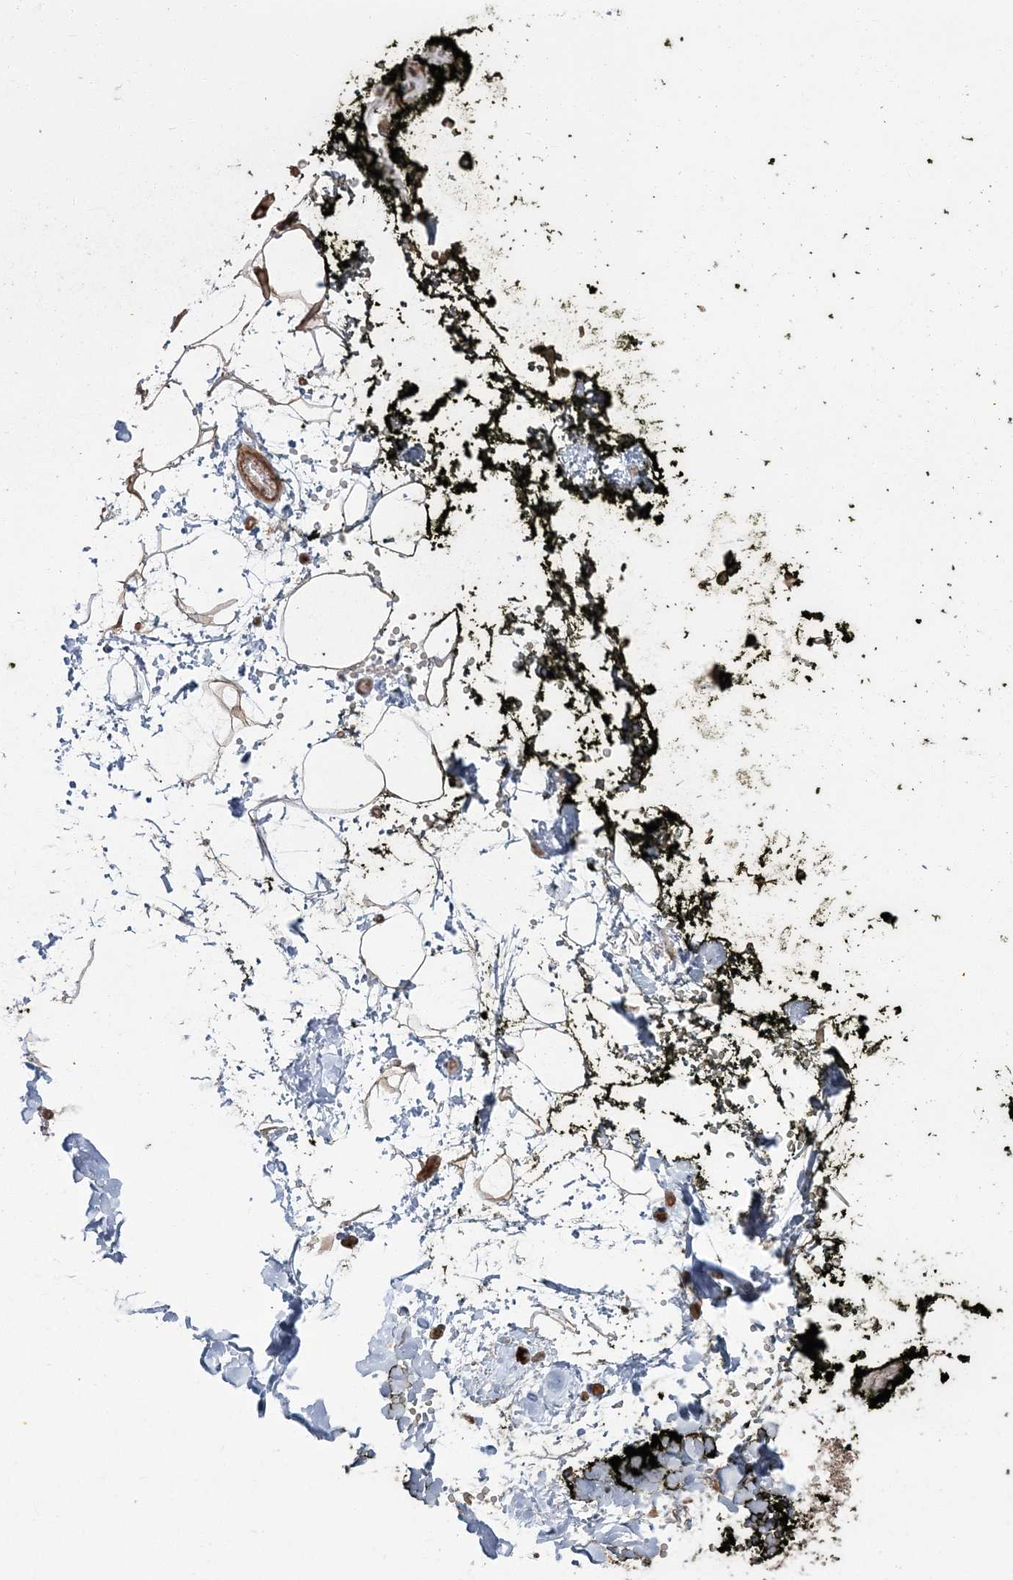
{"staining": {"intensity": "moderate", "quantity": ">75%", "location": "cytoplasmic/membranous"}, "tissue": "adipose tissue", "cell_type": "Adipocytes", "image_type": "normal", "snomed": [{"axis": "morphology", "description": "Normal tissue, NOS"}, {"axis": "morphology", "description": "Adenocarcinoma, NOS"}, {"axis": "topography", "description": "Pancreas"}, {"axis": "topography", "description": "Peripheral nerve tissue"}], "caption": "Protein expression analysis of benign human adipose tissue reveals moderate cytoplasmic/membranous positivity in approximately >75% of adipocytes.", "gene": "RGCC", "patient": {"sex": "male", "age": 59}}